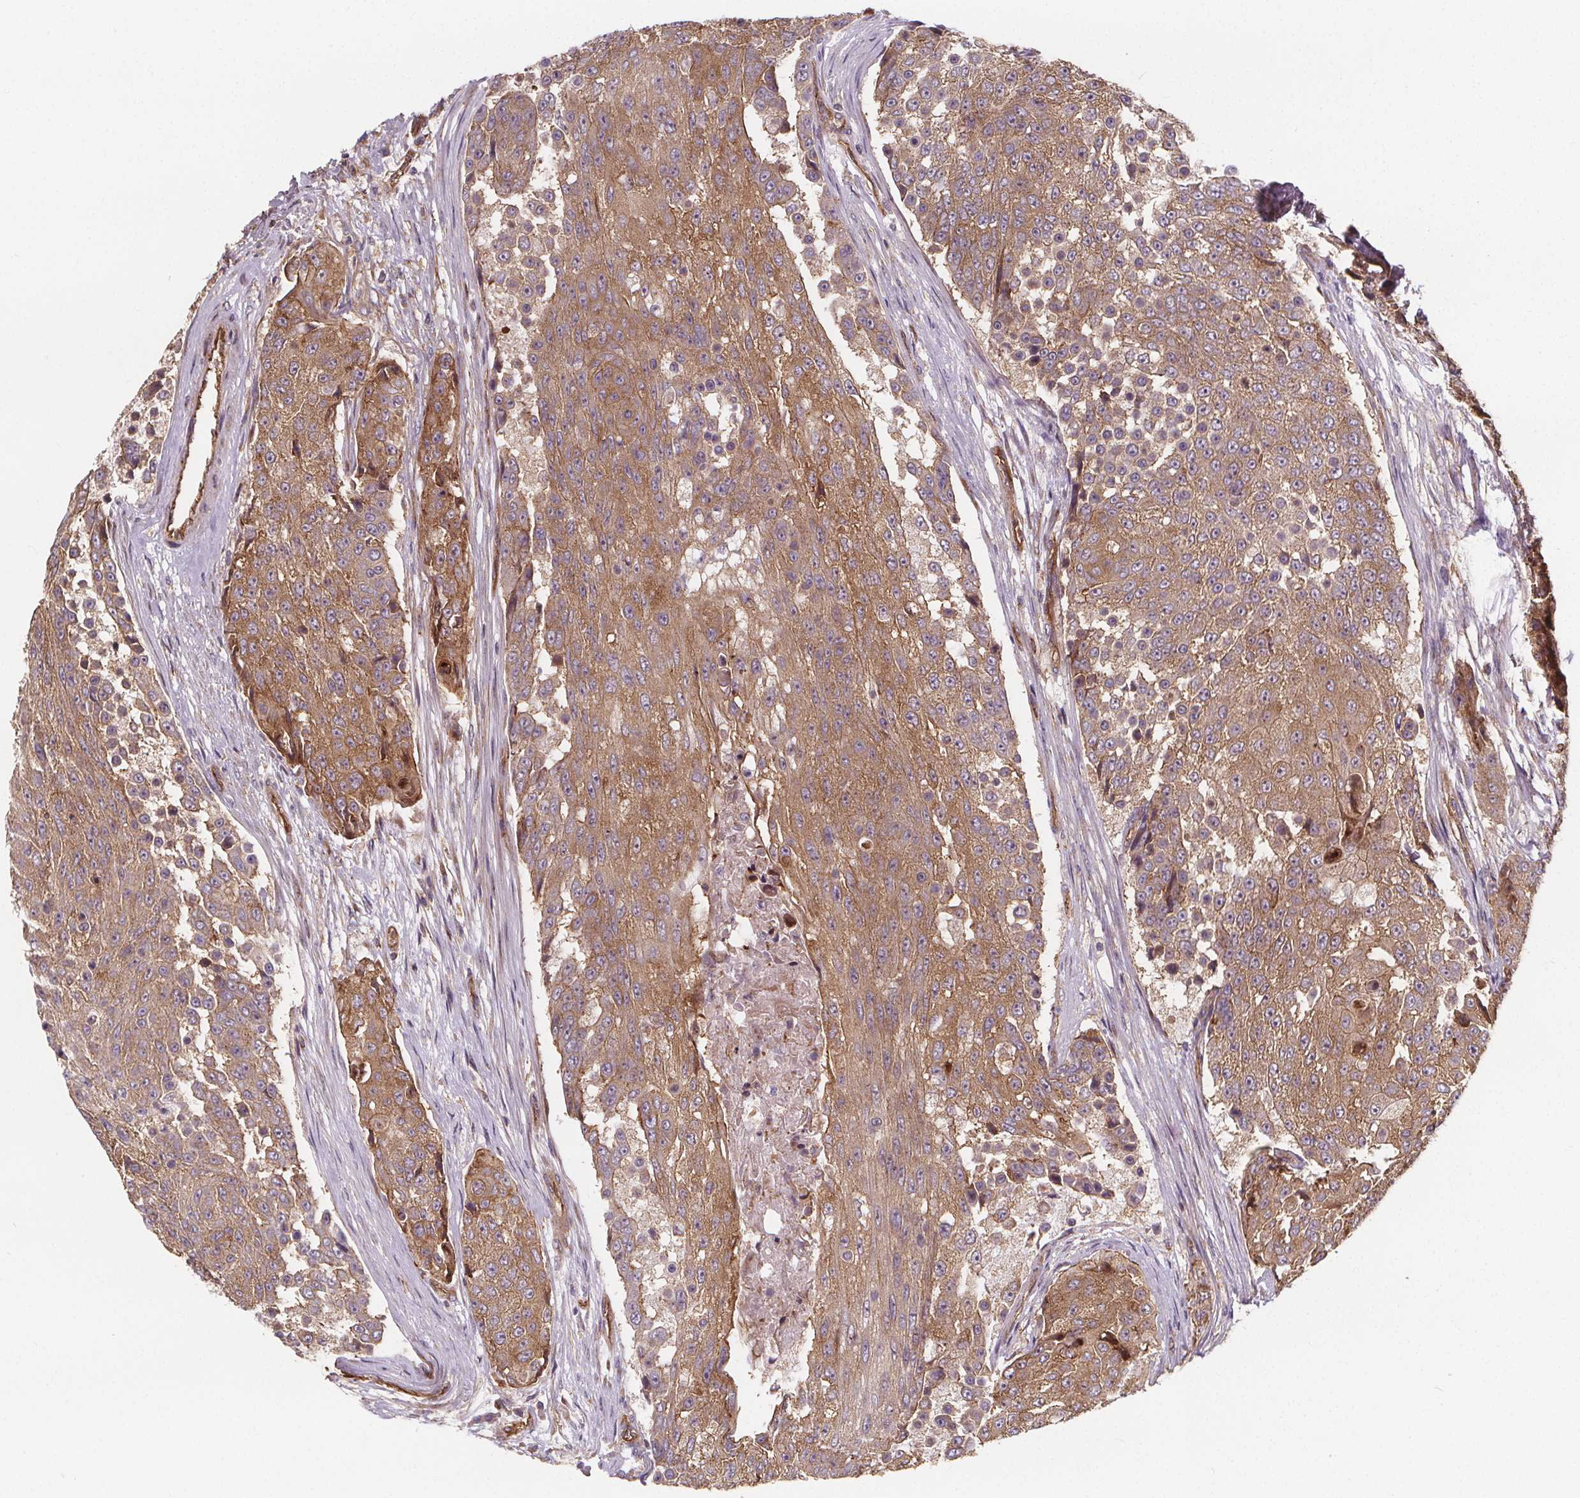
{"staining": {"intensity": "moderate", "quantity": ">75%", "location": "cytoplasmic/membranous"}, "tissue": "urothelial cancer", "cell_type": "Tumor cells", "image_type": "cancer", "snomed": [{"axis": "morphology", "description": "Urothelial carcinoma, High grade"}, {"axis": "topography", "description": "Urinary bladder"}], "caption": "There is medium levels of moderate cytoplasmic/membranous expression in tumor cells of high-grade urothelial carcinoma, as demonstrated by immunohistochemical staining (brown color).", "gene": "CLINT1", "patient": {"sex": "female", "age": 63}}